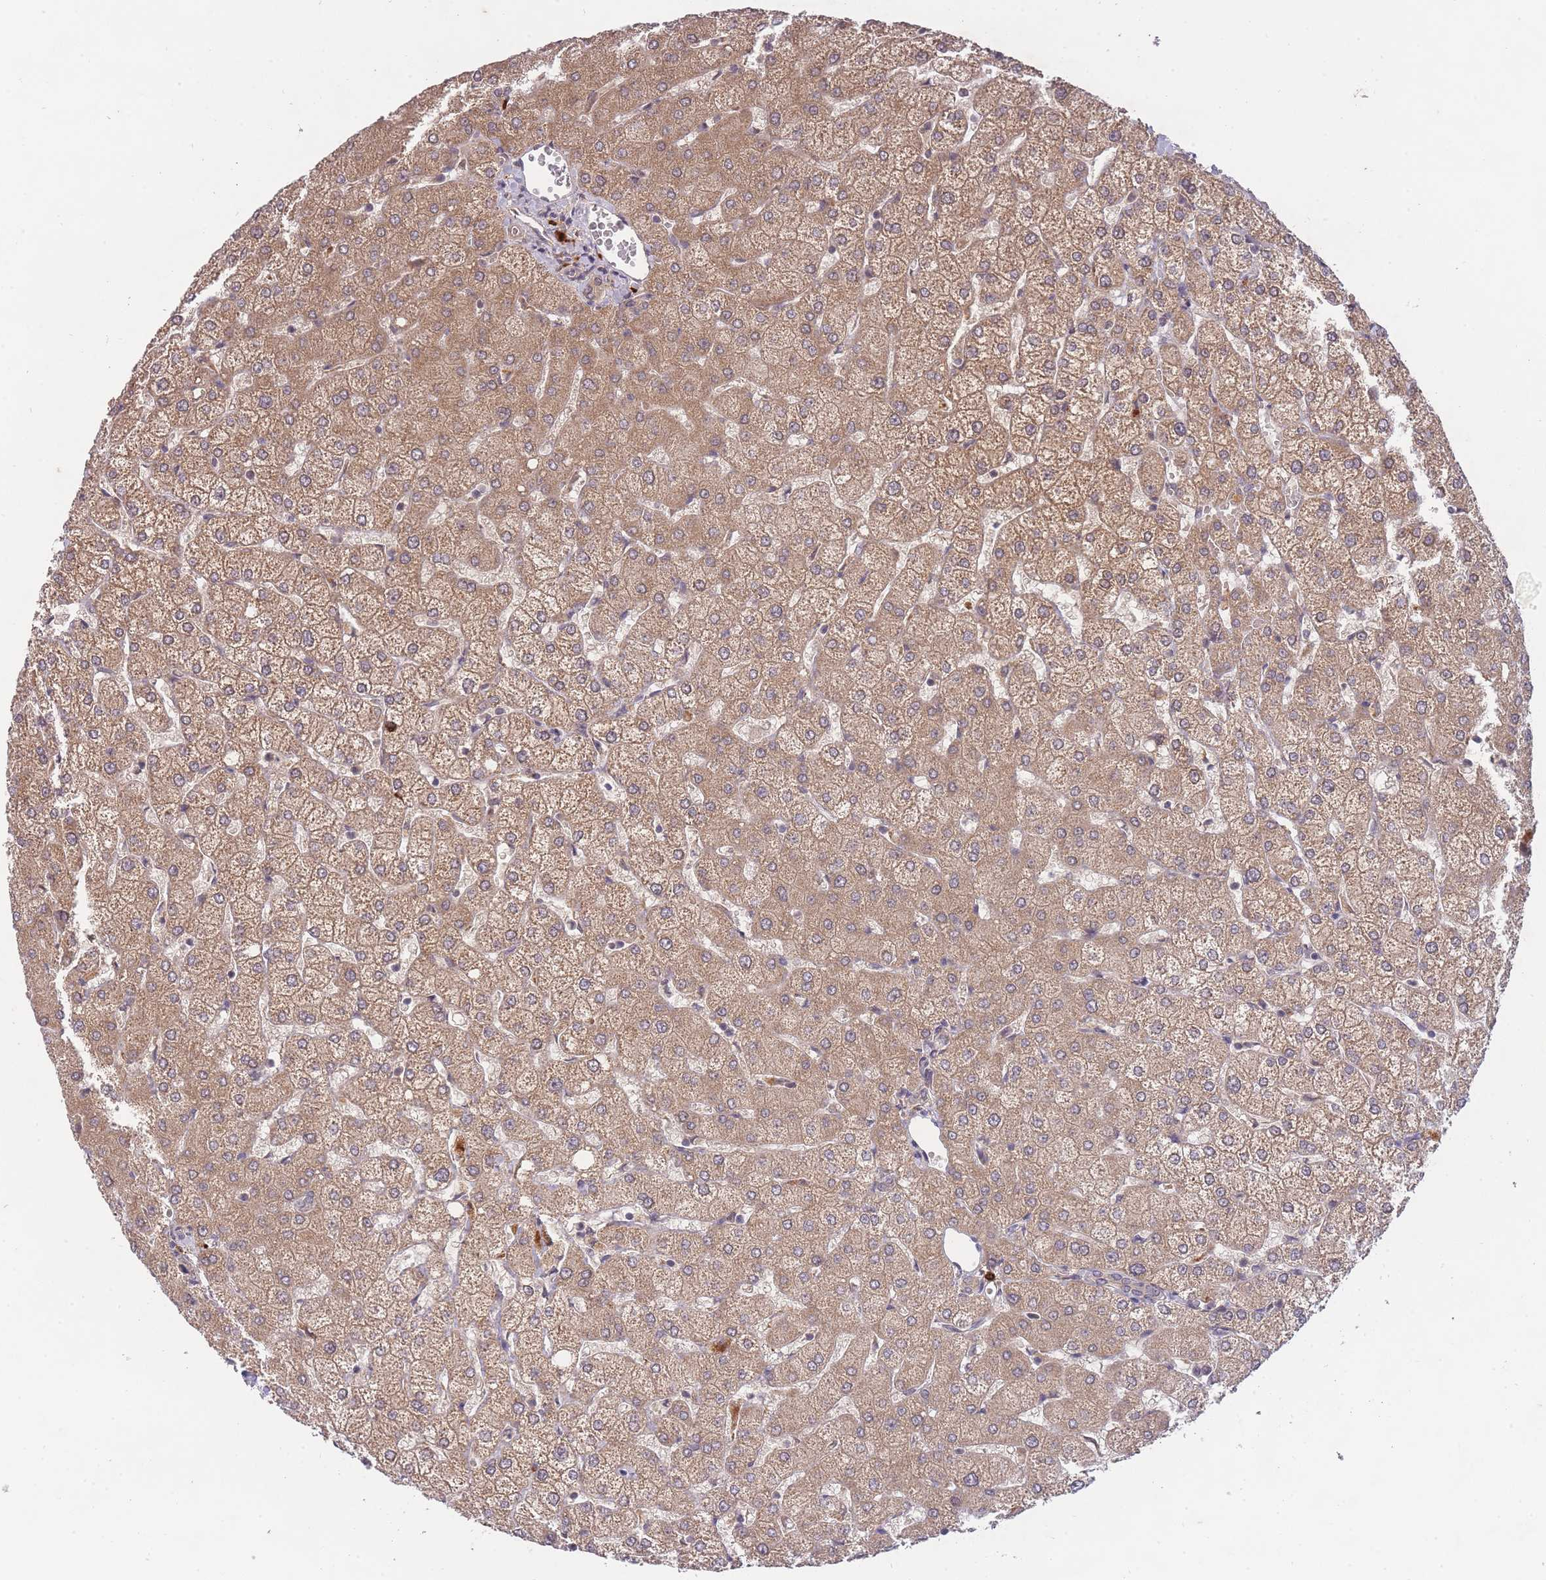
{"staining": {"intensity": "negative", "quantity": "none", "location": "none"}, "tissue": "liver", "cell_type": "Cholangiocytes", "image_type": "normal", "snomed": [{"axis": "morphology", "description": "Normal tissue, NOS"}, {"axis": "topography", "description": "Liver"}], "caption": "DAB (3,3'-diaminobenzidine) immunohistochemical staining of benign liver shows no significant positivity in cholangiocytes. (Stains: DAB (3,3'-diaminobenzidine) immunohistochemistry (IHC) with hematoxylin counter stain, Microscopy: brightfield microscopy at high magnification).", "gene": "SMC6", "patient": {"sex": "female", "age": 54}}